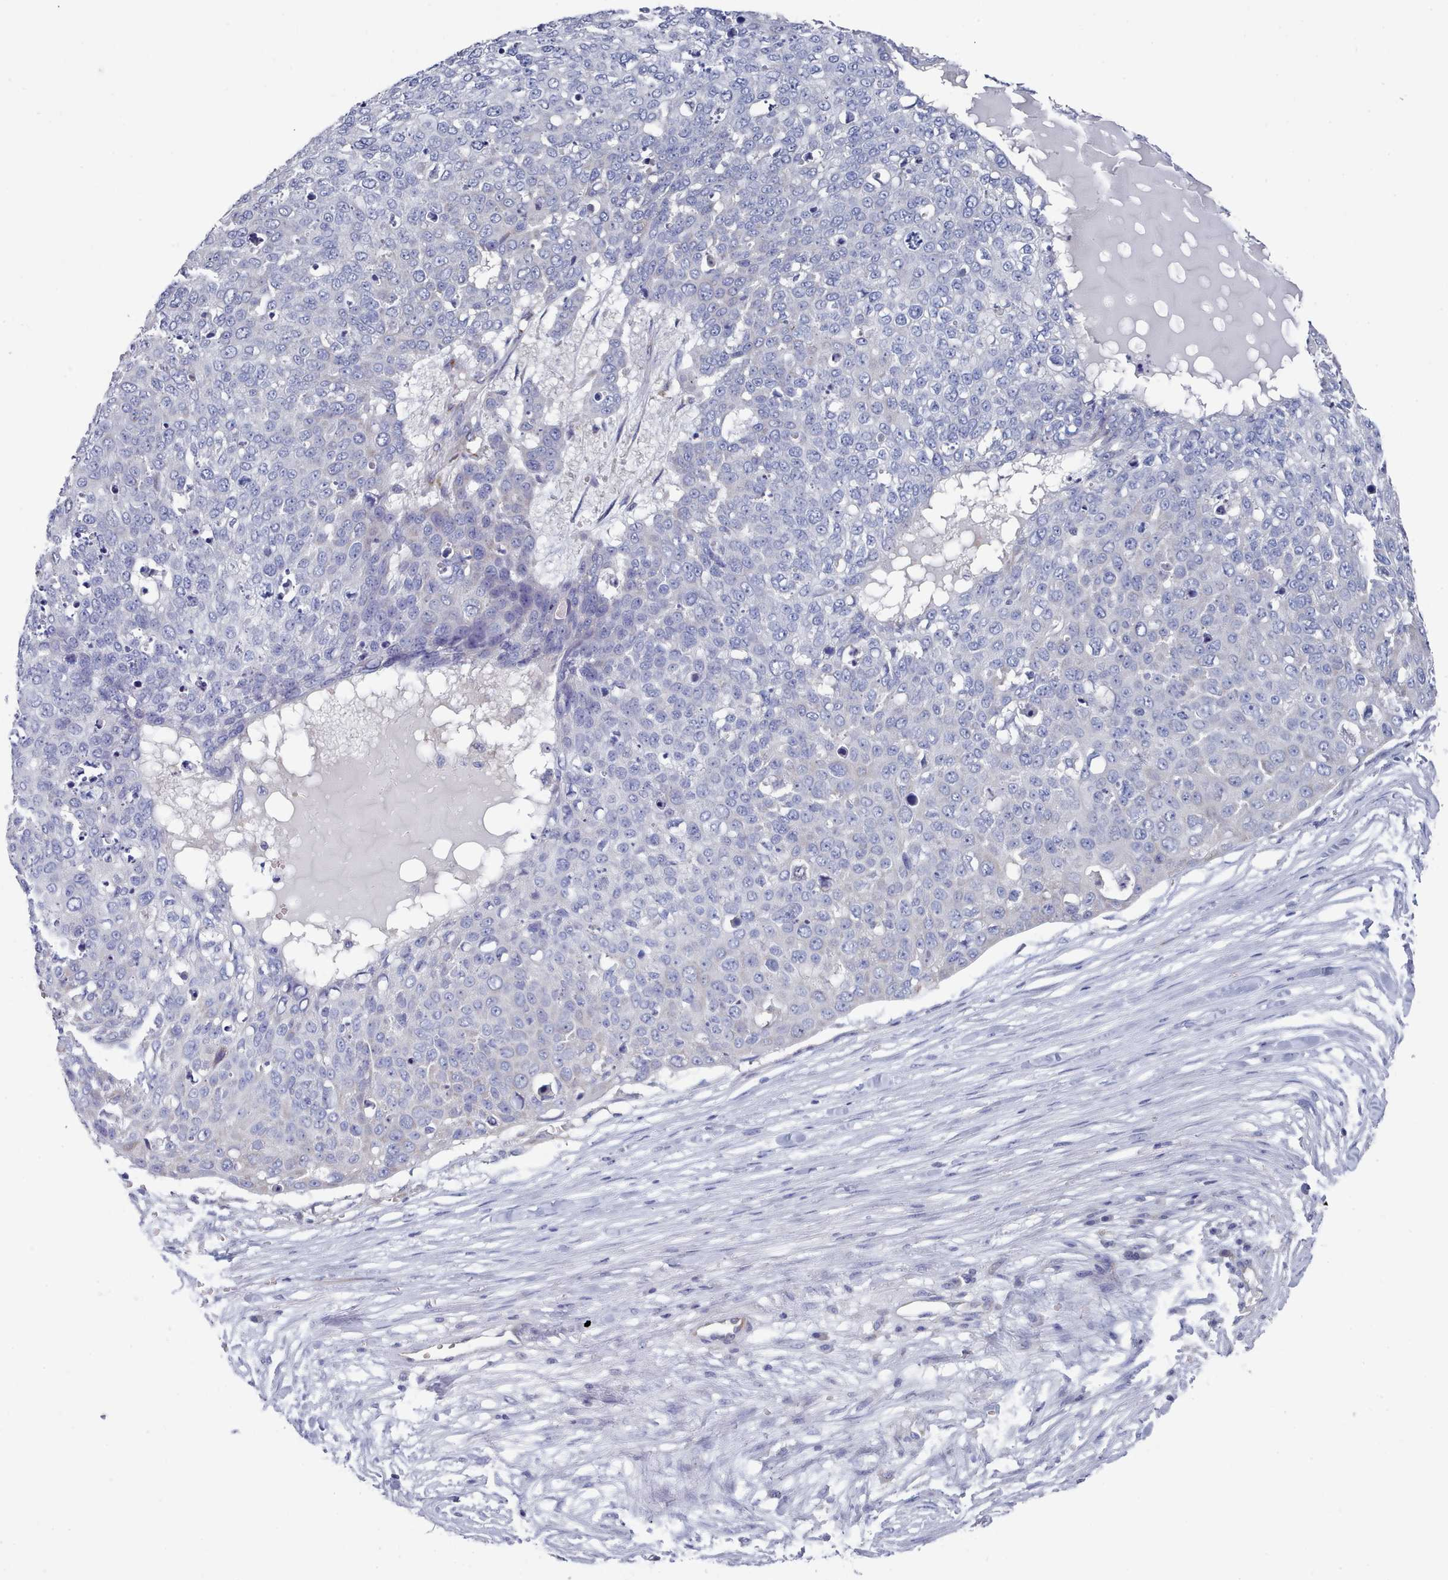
{"staining": {"intensity": "negative", "quantity": "none", "location": "none"}, "tissue": "skin cancer", "cell_type": "Tumor cells", "image_type": "cancer", "snomed": [{"axis": "morphology", "description": "Squamous cell carcinoma, NOS"}, {"axis": "topography", "description": "Skin"}], "caption": "An immunohistochemistry image of skin squamous cell carcinoma is shown. There is no staining in tumor cells of skin squamous cell carcinoma. (Brightfield microscopy of DAB (3,3'-diaminobenzidine) immunohistochemistry at high magnification).", "gene": "PDE4C", "patient": {"sex": "male", "age": 71}}